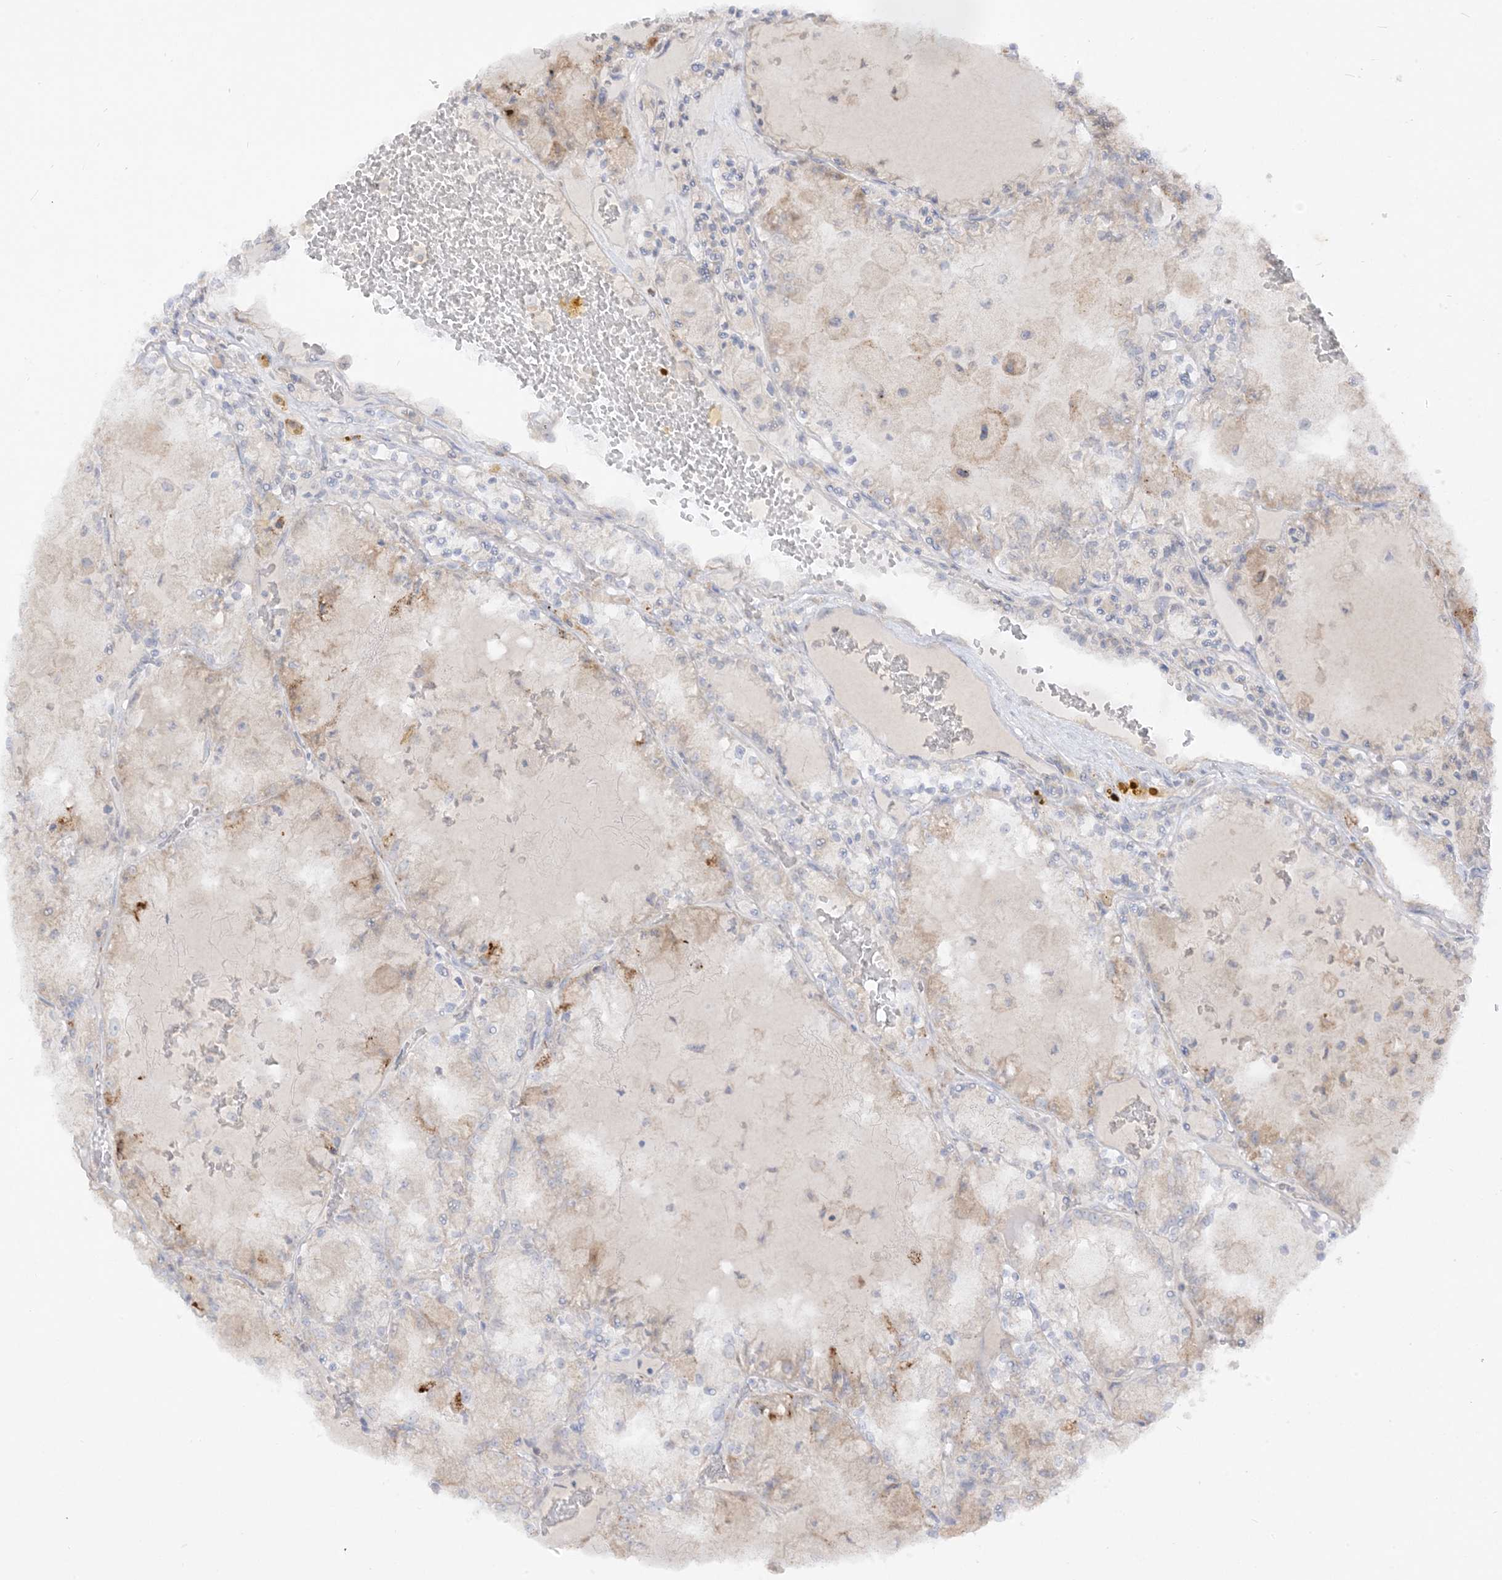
{"staining": {"intensity": "weak", "quantity": "<25%", "location": "cytoplasmic/membranous"}, "tissue": "renal cancer", "cell_type": "Tumor cells", "image_type": "cancer", "snomed": [{"axis": "morphology", "description": "Adenocarcinoma, NOS"}, {"axis": "topography", "description": "Kidney"}], "caption": "Immunohistochemistry image of neoplastic tissue: human renal adenocarcinoma stained with DAB shows no significant protein staining in tumor cells.", "gene": "LOXL3", "patient": {"sex": "female", "age": 56}}